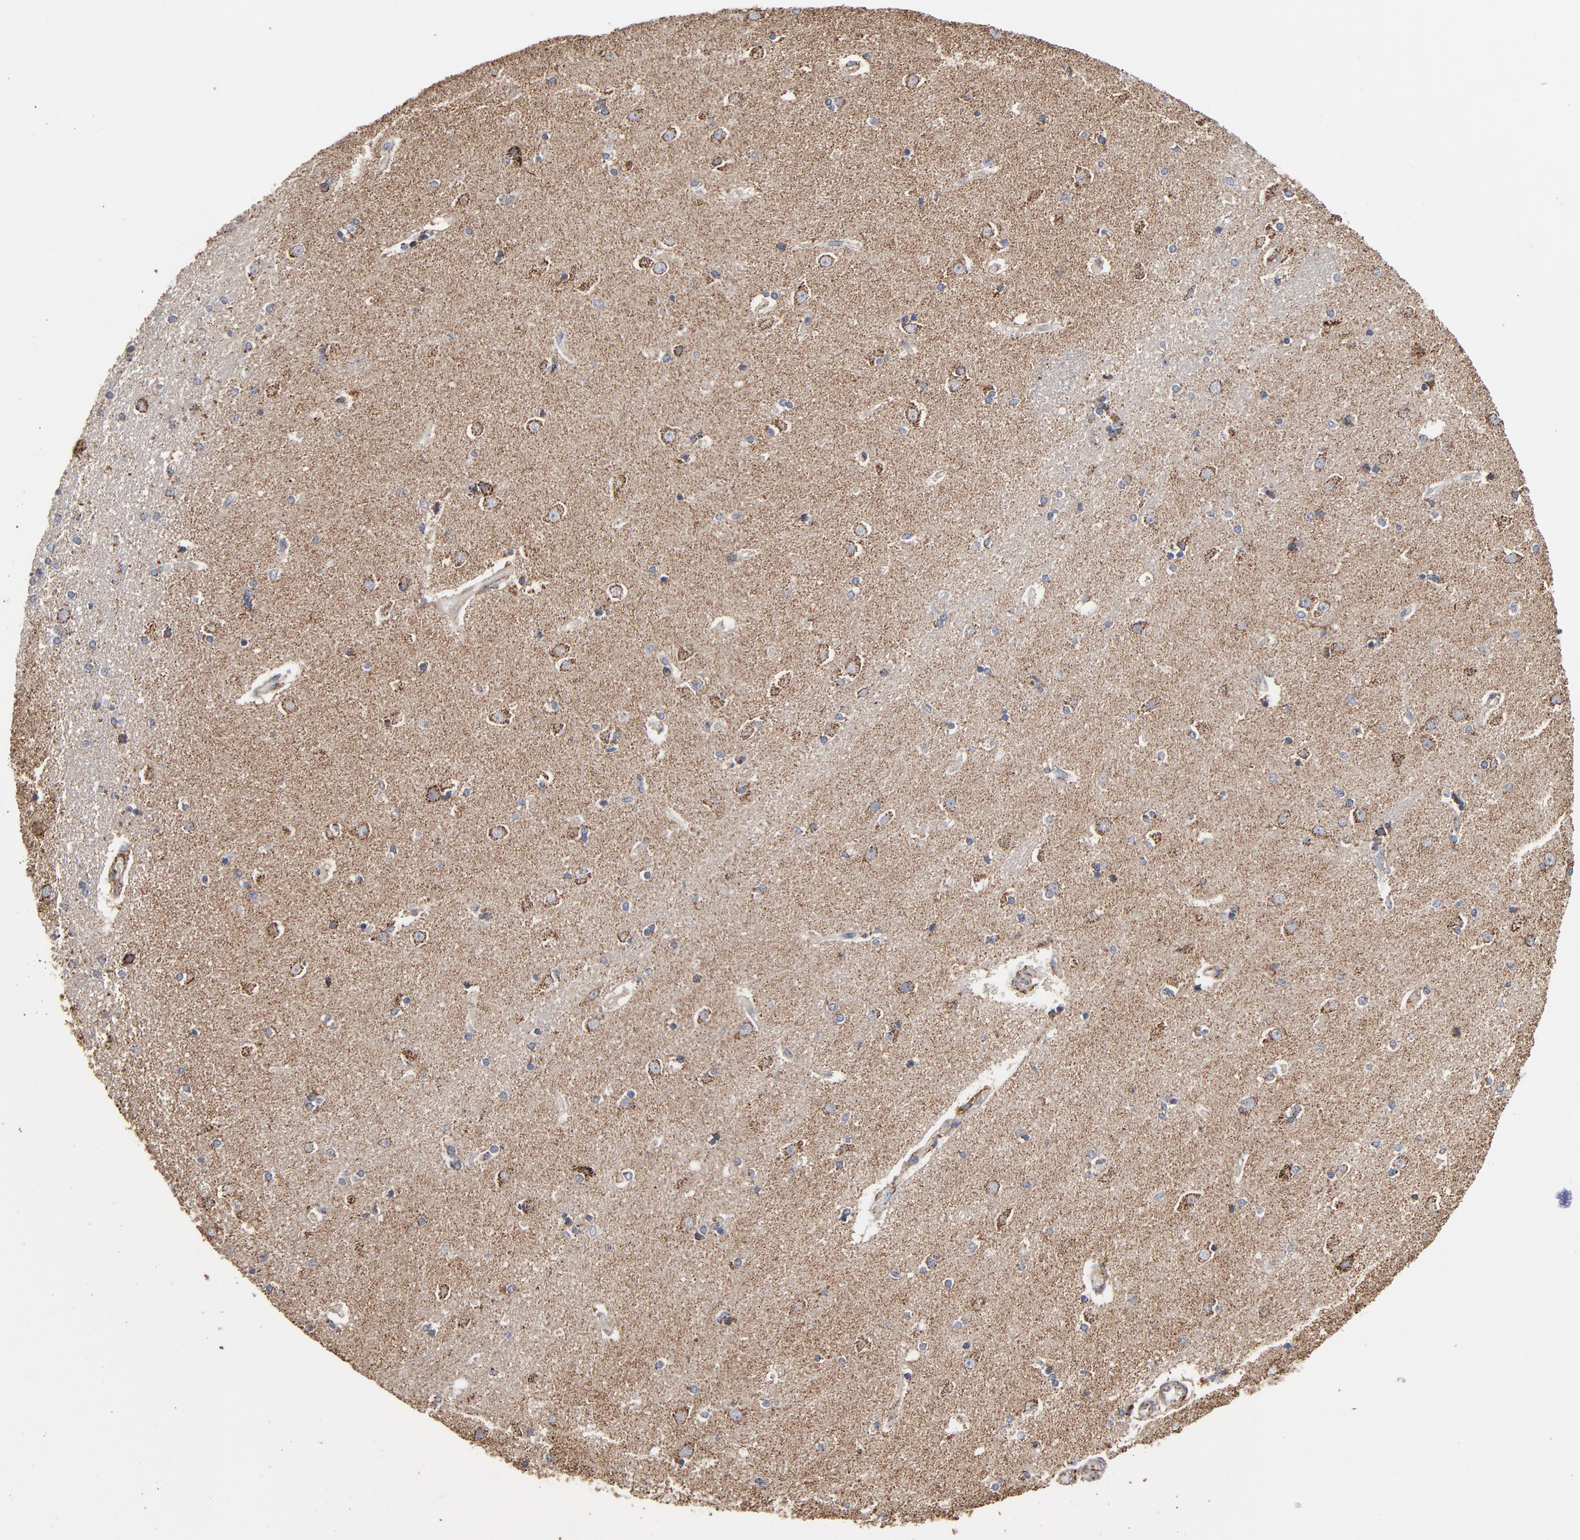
{"staining": {"intensity": "strong", "quantity": "25%-75%", "location": "cytoplasmic/membranous"}, "tissue": "caudate", "cell_type": "Glial cells", "image_type": "normal", "snomed": [{"axis": "morphology", "description": "Normal tissue, NOS"}, {"axis": "topography", "description": "Lateral ventricle wall"}], "caption": "Immunohistochemistry (IHC) staining of unremarkable caudate, which exhibits high levels of strong cytoplasmic/membranous expression in about 25%-75% of glial cells indicating strong cytoplasmic/membranous protein staining. The staining was performed using DAB (3,3'-diaminobenzidine) (brown) for protein detection and nuclei were counterstained in hematoxylin (blue).", "gene": "UQCRC1", "patient": {"sex": "female", "age": 54}}